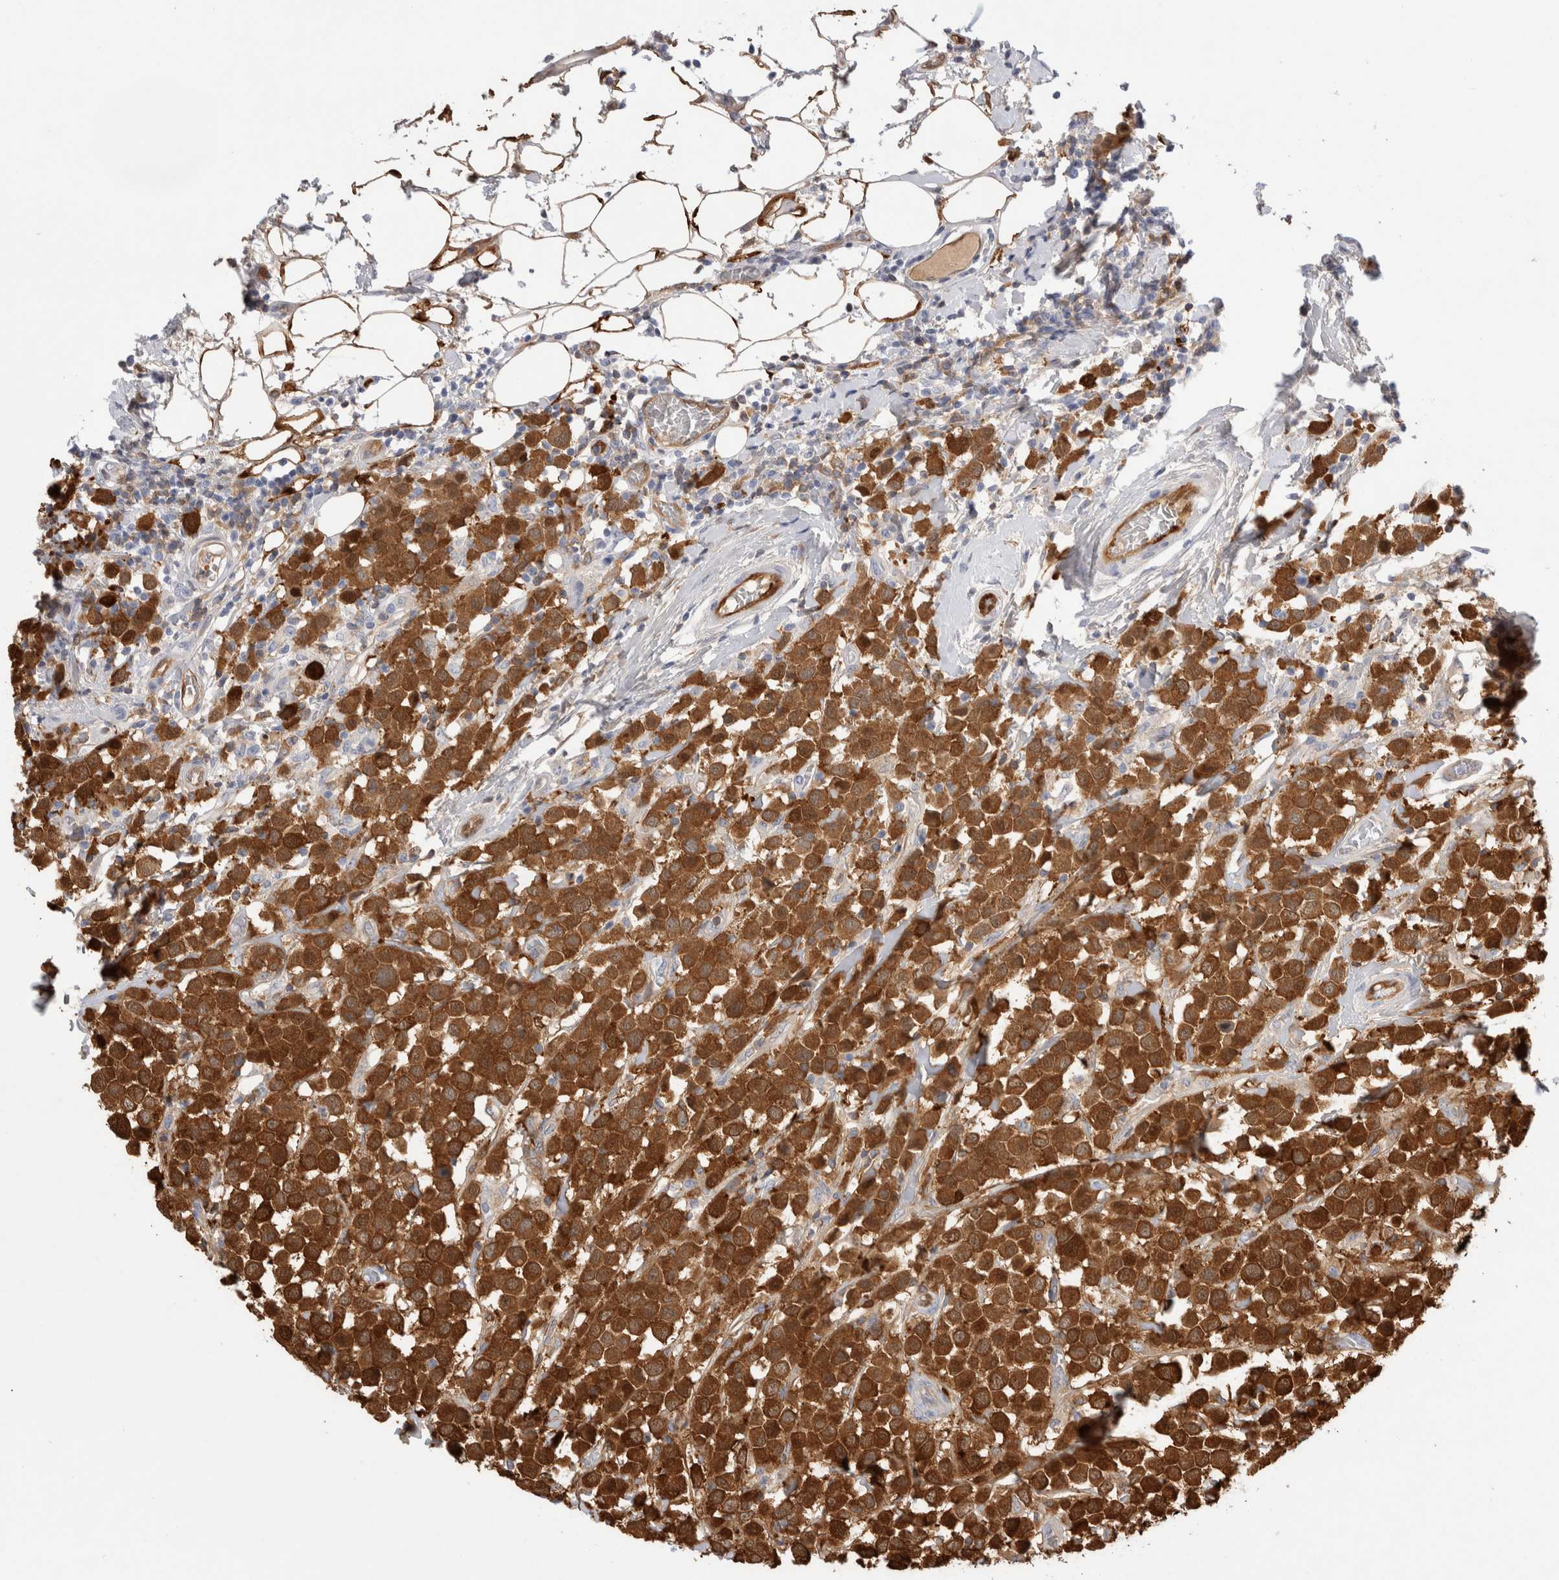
{"staining": {"intensity": "strong", "quantity": ">75%", "location": "cytoplasmic/membranous"}, "tissue": "breast cancer", "cell_type": "Tumor cells", "image_type": "cancer", "snomed": [{"axis": "morphology", "description": "Duct carcinoma"}, {"axis": "topography", "description": "Breast"}], "caption": "IHC staining of breast cancer (infiltrating ductal carcinoma), which reveals high levels of strong cytoplasmic/membranous positivity in about >75% of tumor cells indicating strong cytoplasmic/membranous protein staining. The staining was performed using DAB (3,3'-diaminobenzidine) (brown) for protein detection and nuclei were counterstained in hematoxylin (blue).", "gene": "NAPEPLD", "patient": {"sex": "female", "age": 61}}